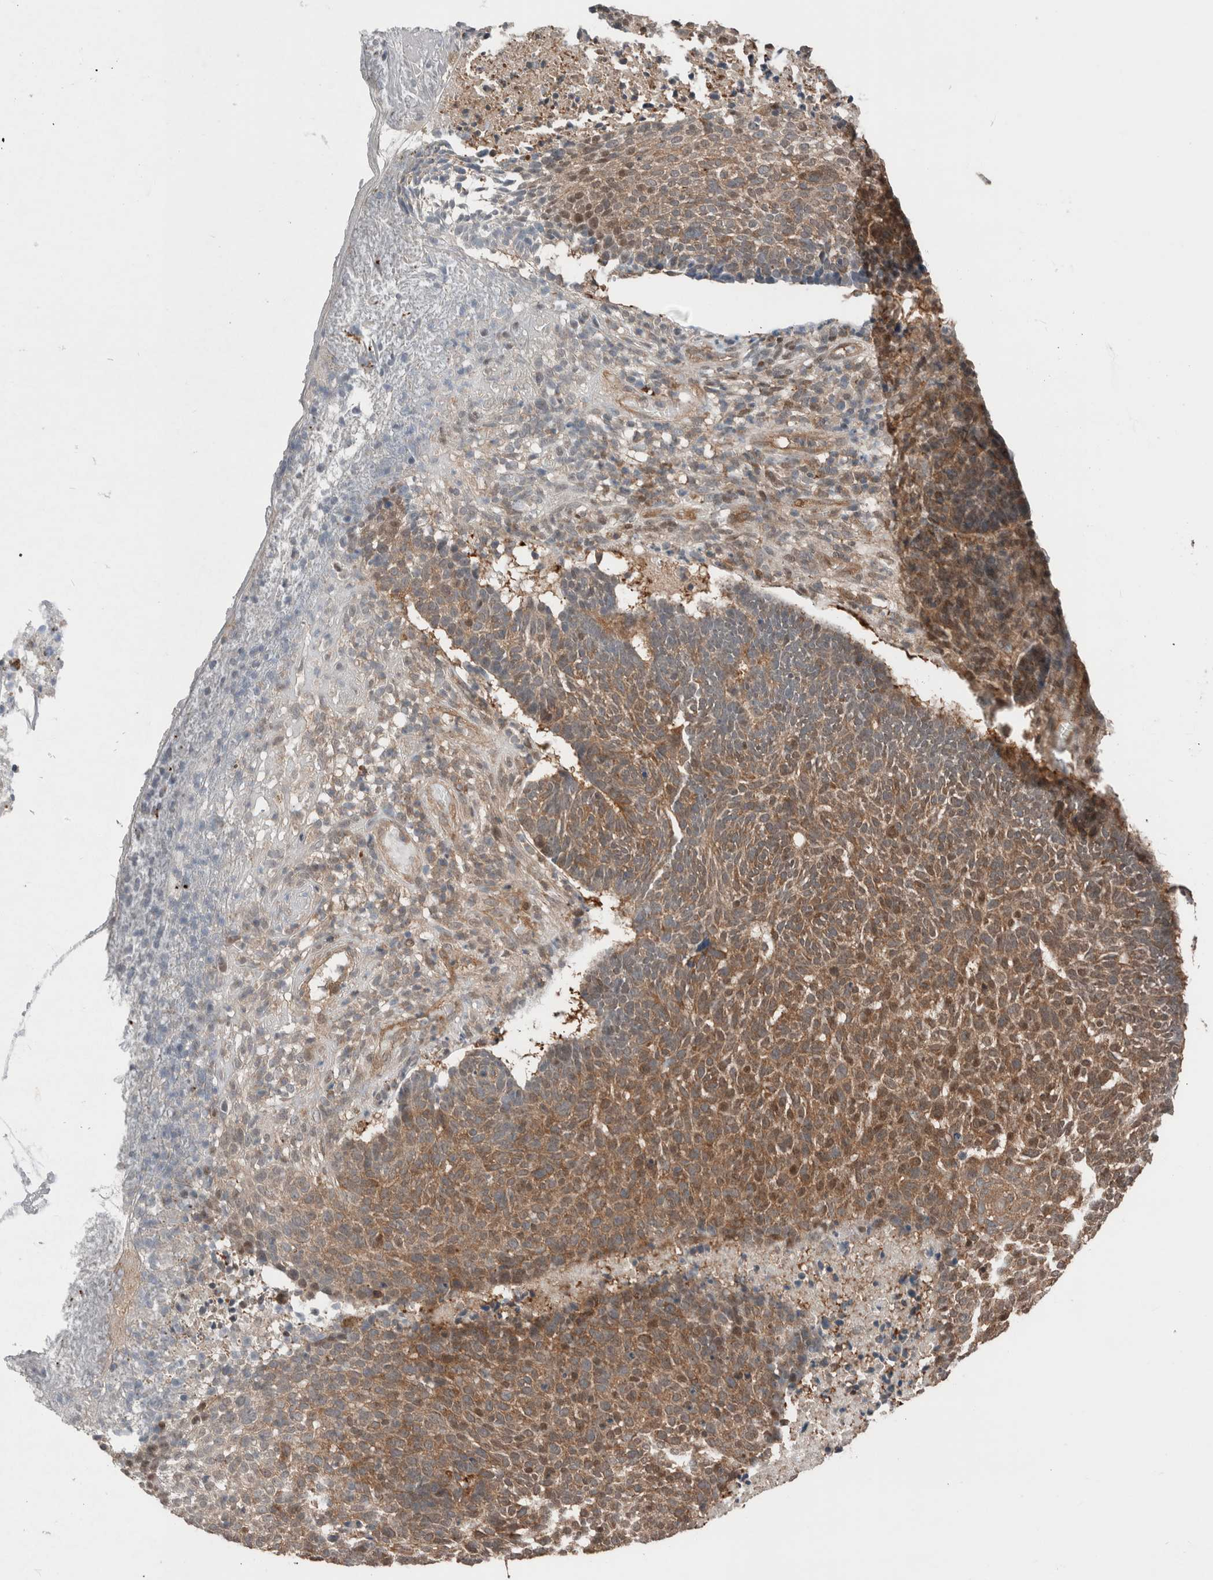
{"staining": {"intensity": "moderate", "quantity": ">75%", "location": "cytoplasmic/membranous,nuclear"}, "tissue": "skin cancer", "cell_type": "Tumor cells", "image_type": "cancer", "snomed": [{"axis": "morphology", "description": "Basal cell carcinoma"}, {"axis": "topography", "description": "Skin"}], "caption": "Basal cell carcinoma (skin) tissue exhibits moderate cytoplasmic/membranous and nuclear expression in approximately >75% of tumor cells", "gene": "XPNPEP1", "patient": {"sex": "male", "age": 85}}